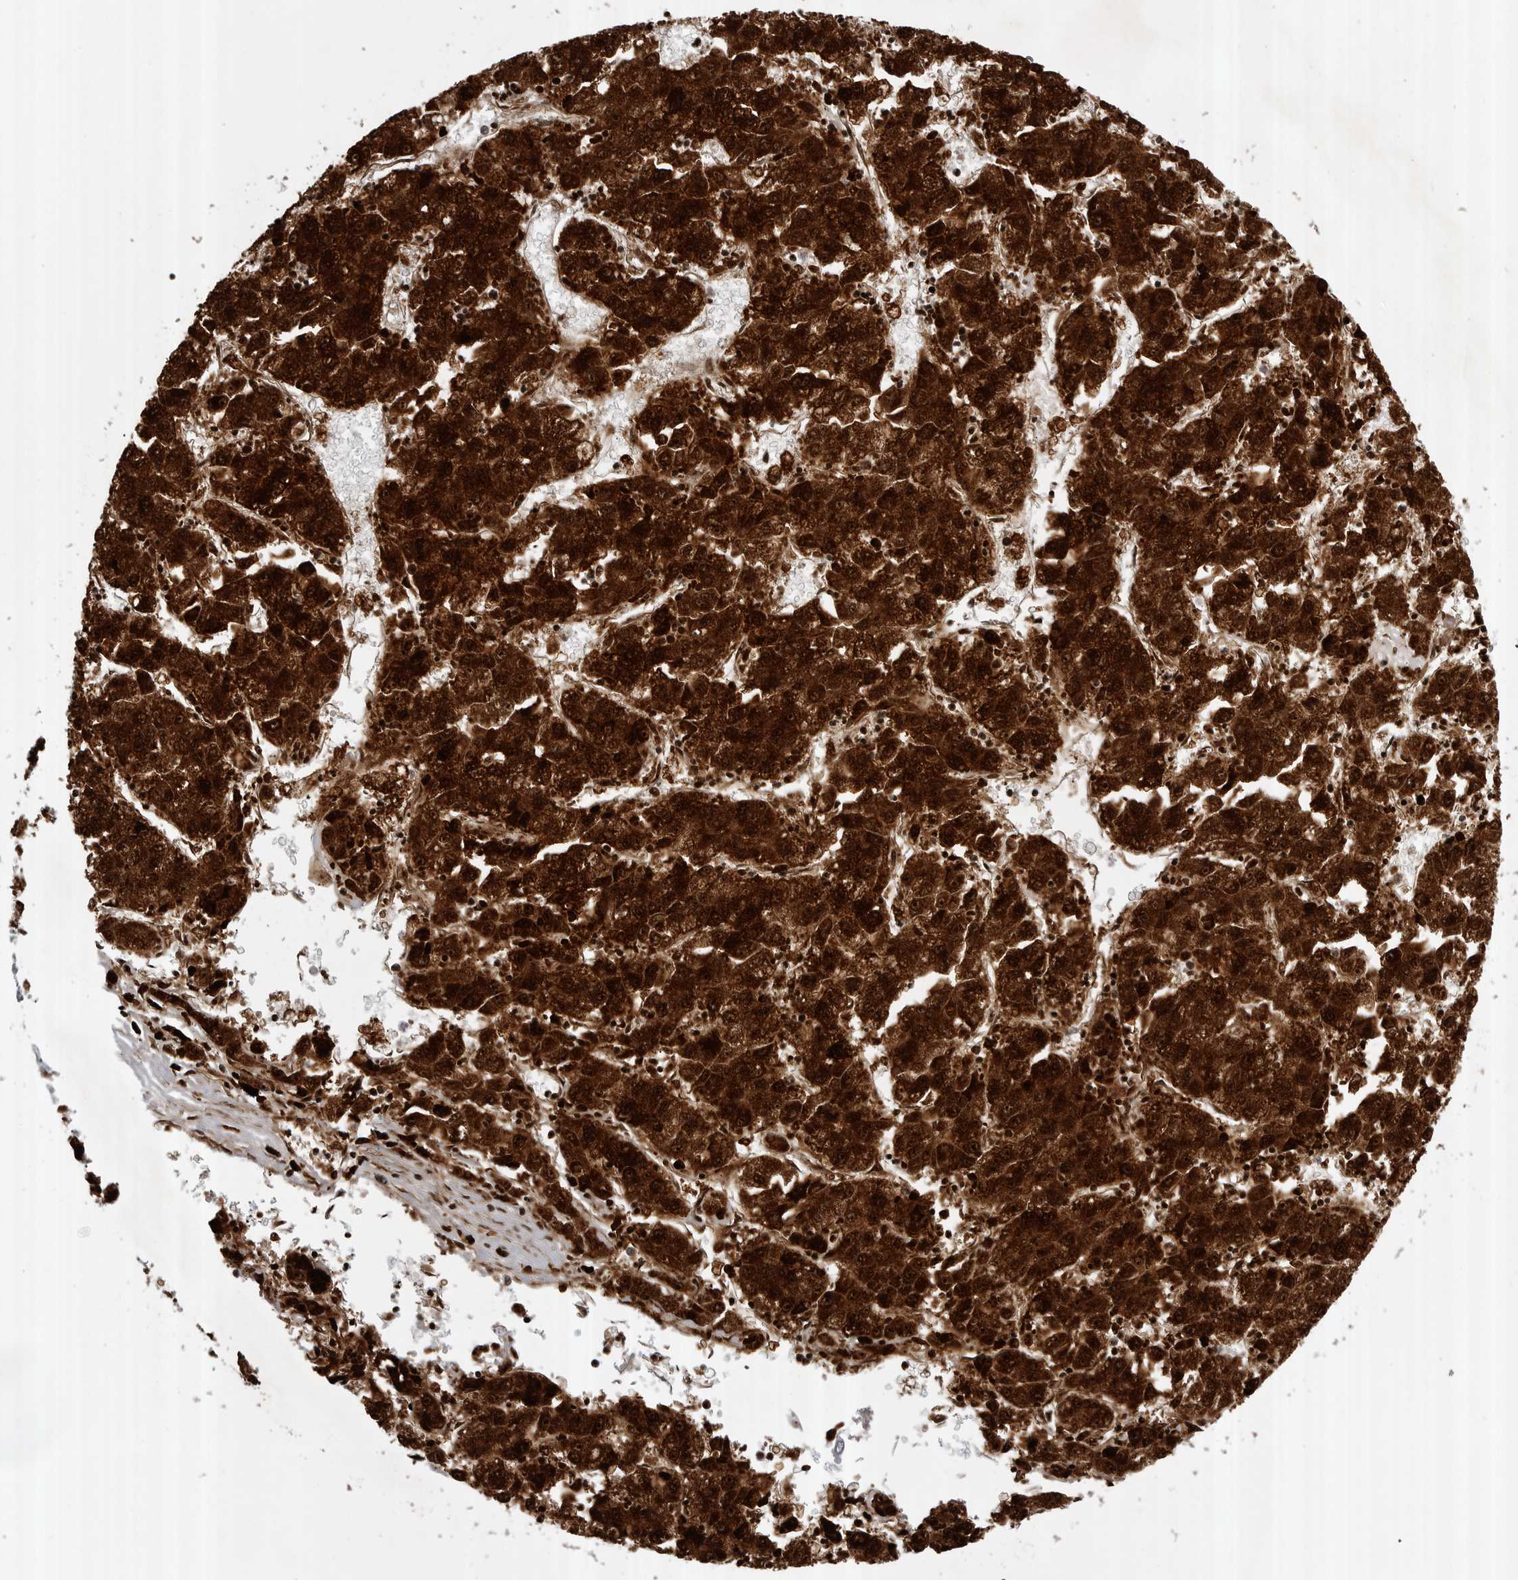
{"staining": {"intensity": "strong", "quantity": ">75%", "location": "cytoplasmic/membranous,nuclear"}, "tissue": "liver cancer", "cell_type": "Tumor cells", "image_type": "cancer", "snomed": [{"axis": "morphology", "description": "Carcinoma, Hepatocellular, NOS"}, {"axis": "topography", "description": "Liver"}], "caption": "Human liver hepatocellular carcinoma stained with a protein marker exhibits strong staining in tumor cells.", "gene": "ABL1", "patient": {"sex": "male", "age": 72}}